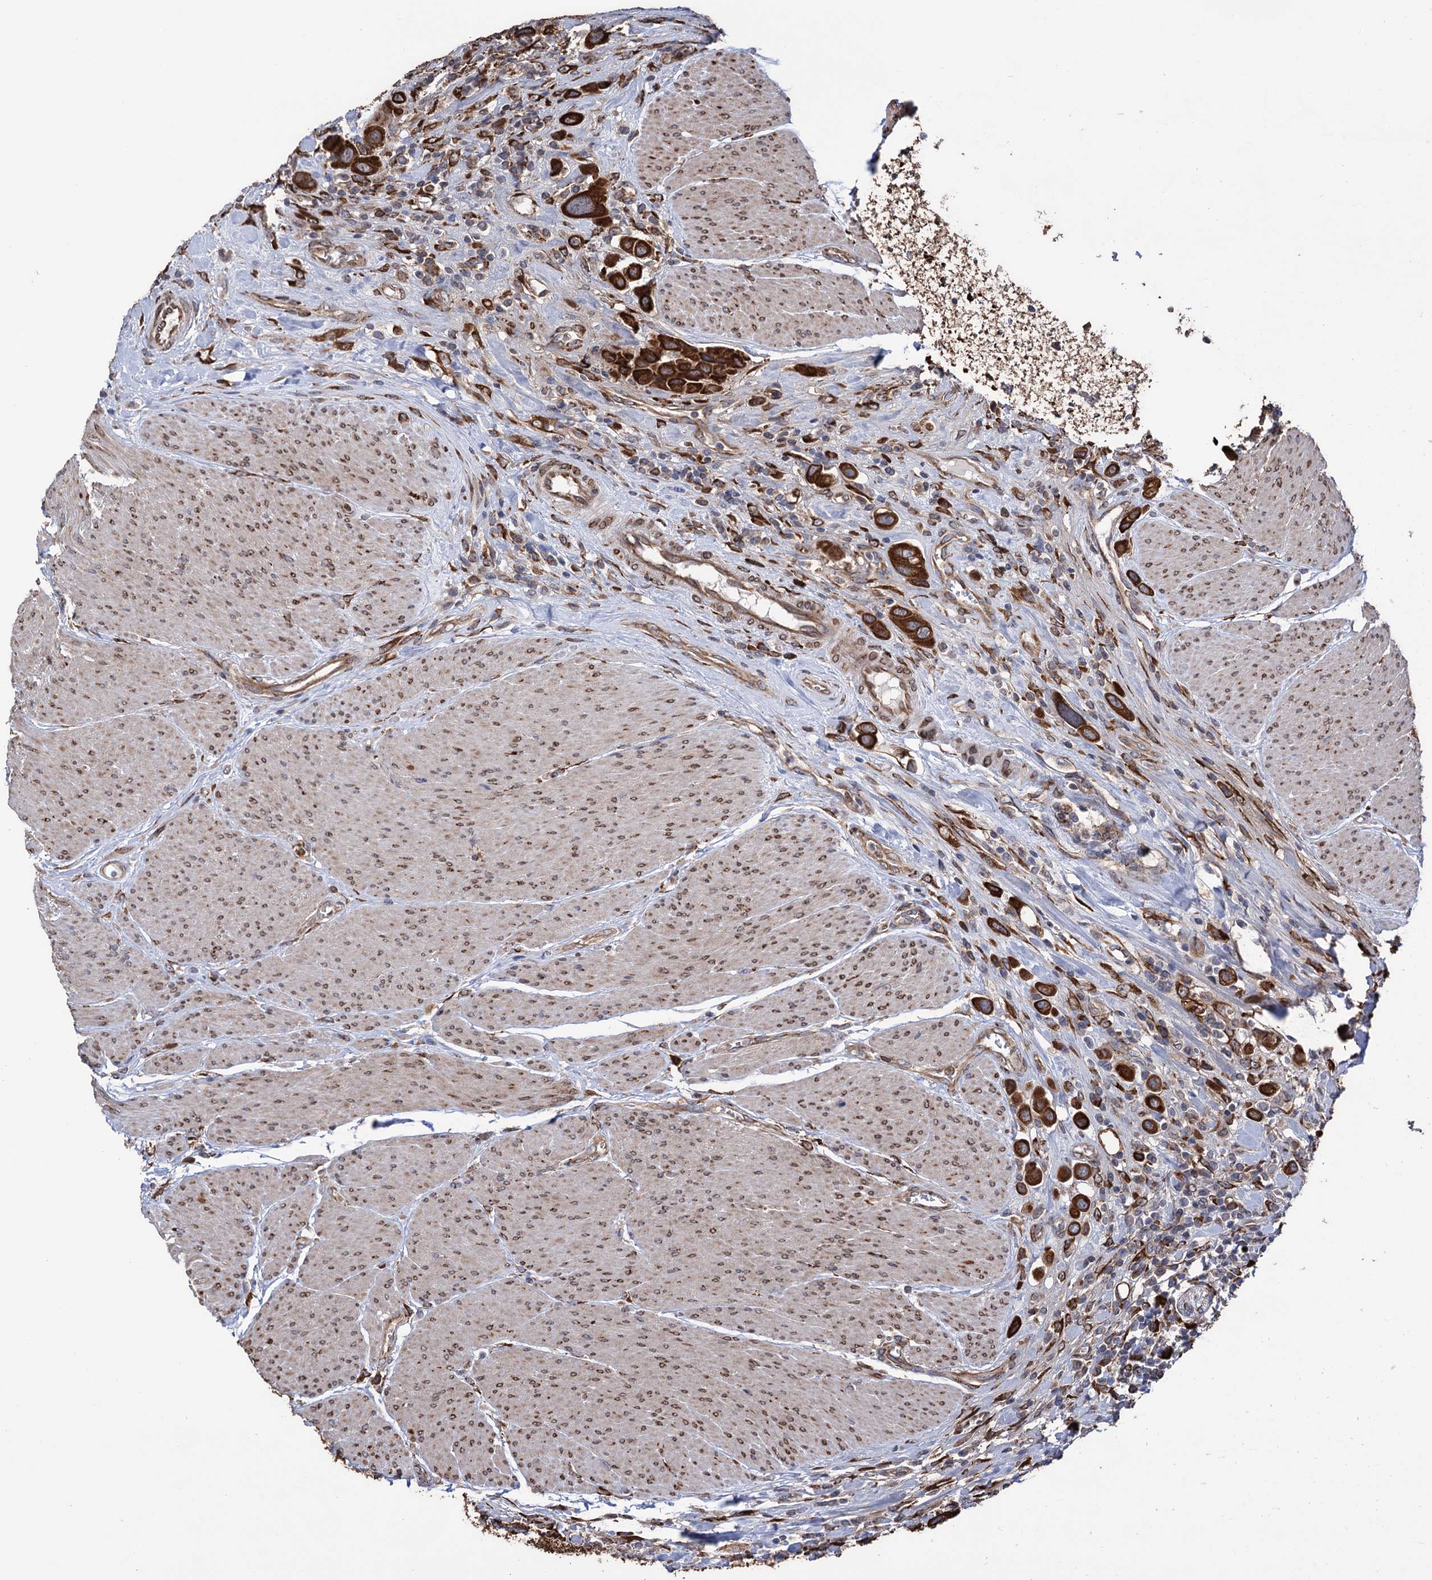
{"staining": {"intensity": "strong", "quantity": ">75%", "location": "cytoplasmic/membranous"}, "tissue": "urothelial cancer", "cell_type": "Tumor cells", "image_type": "cancer", "snomed": [{"axis": "morphology", "description": "Urothelial carcinoma, High grade"}, {"axis": "topography", "description": "Urinary bladder"}], "caption": "Strong cytoplasmic/membranous staining is identified in approximately >75% of tumor cells in high-grade urothelial carcinoma. Ihc stains the protein in brown and the nuclei are stained blue.", "gene": "CDAN1", "patient": {"sex": "male", "age": 50}}